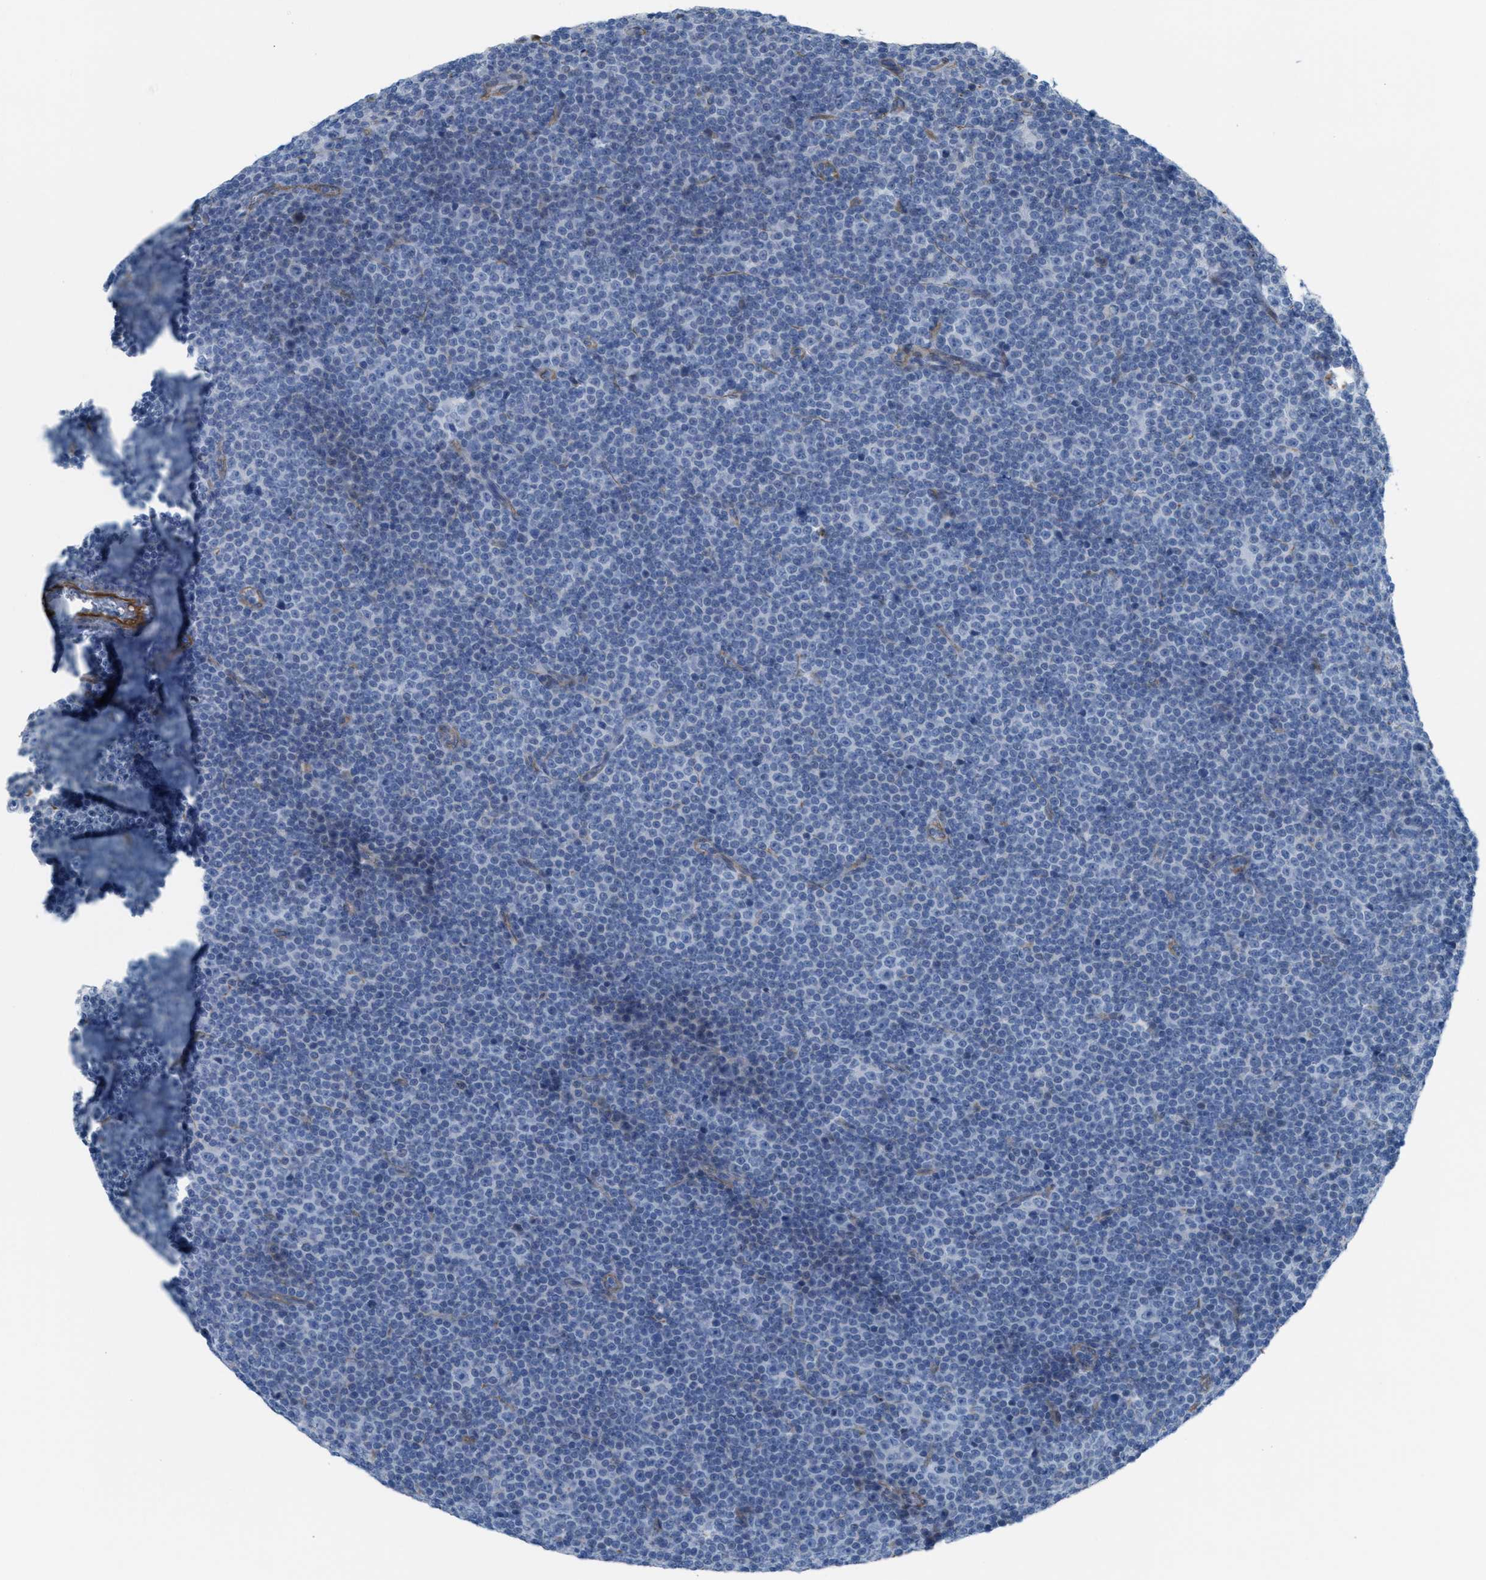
{"staining": {"intensity": "negative", "quantity": "none", "location": "none"}, "tissue": "lymphoma", "cell_type": "Tumor cells", "image_type": "cancer", "snomed": [{"axis": "morphology", "description": "Malignant lymphoma, non-Hodgkin's type, Low grade"}, {"axis": "topography", "description": "Lymph node"}], "caption": "Tumor cells are negative for protein expression in human lymphoma.", "gene": "SLC12A1", "patient": {"sex": "female", "age": 67}}